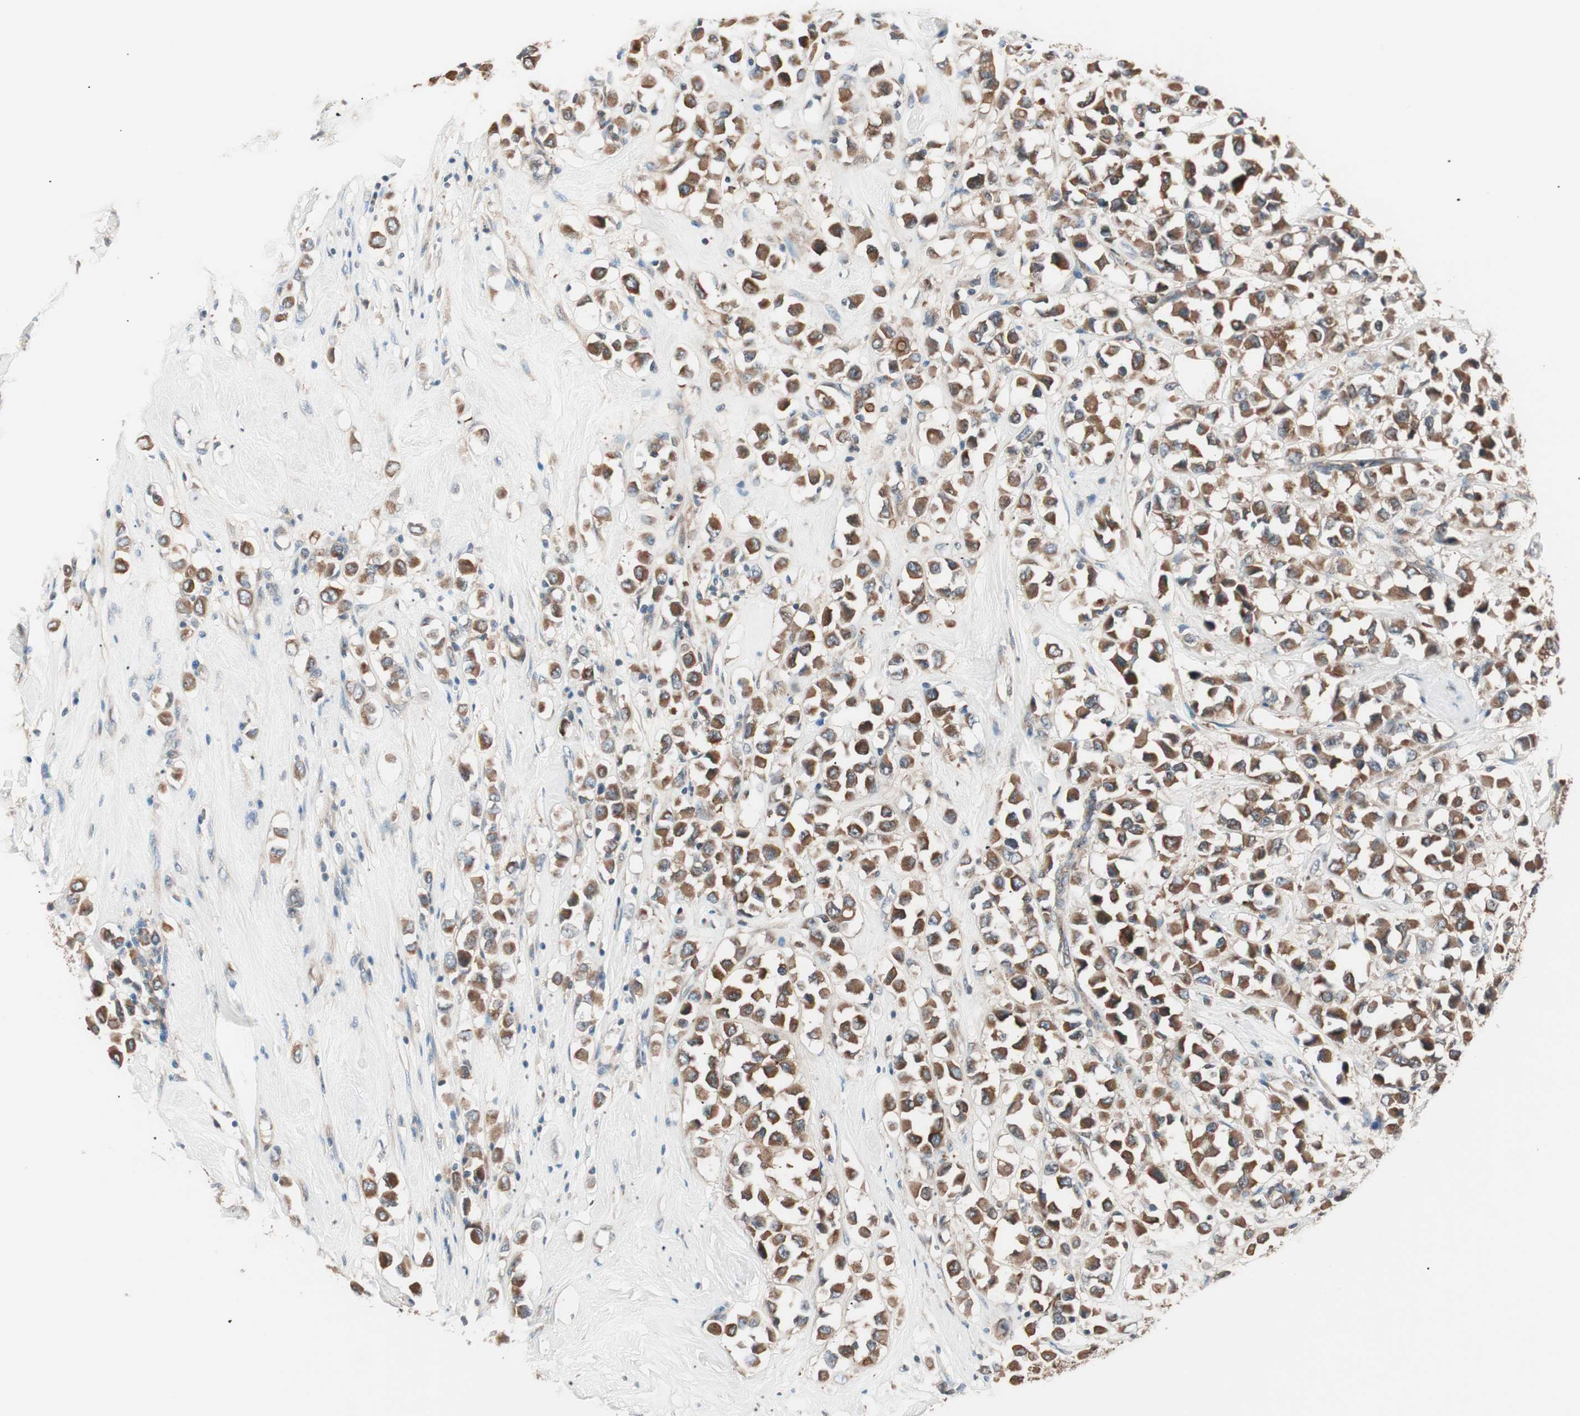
{"staining": {"intensity": "strong", "quantity": ">75%", "location": "cytoplasmic/membranous"}, "tissue": "breast cancer", "cell_type": "Tumor cells", "image_type": "cancer", "snomed": [{"axis": "morphology", "description": "Duct carcinoma"}, {"axis": "topography", "description": "Breast"}], "caption": "Protein staining exhibits strong cytoplasmic/membranous positivity in about >75% of tumor cells in breast infiltrating ductal carcinoma.", "gene": "TSG101", "patient": {"sex": "female", "age": 61}}